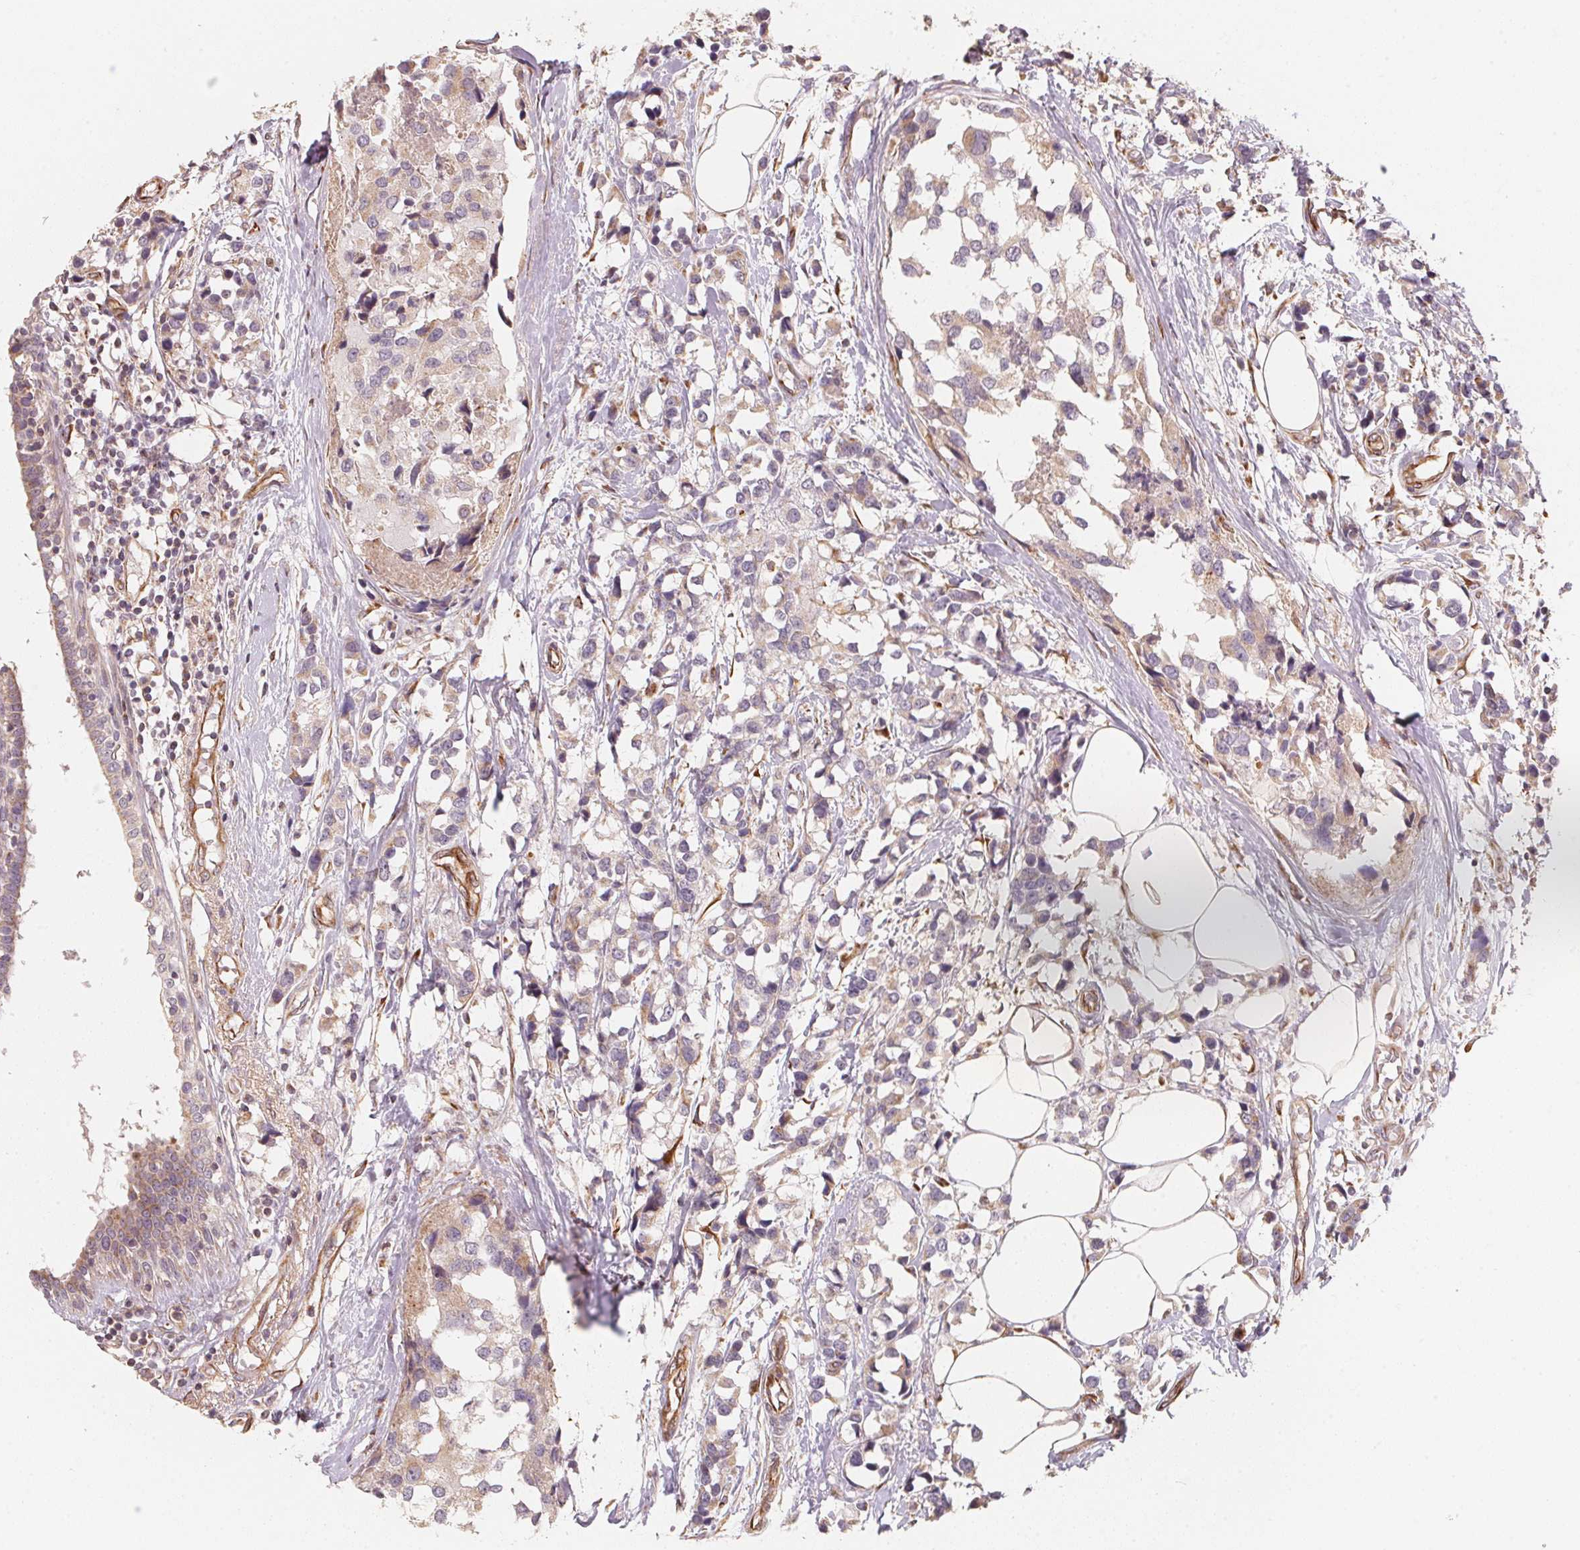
{"staining": {"intensity": "weak", "quantity": "<25%", "location": "cytoplasmic/membranous"}, "tissue": "breast cancer", "cell_type": "Tumor cells", "image_type": "cancer", "snomed": [{"axis": "morphology", "description": "Lobular carcinoma"}, {"axis": "topography", "description": "Breast"}], "caption": "Tumor cells show no significant expression in breast cancer.", "gene": "TSPAN12", "patient": {"sex": "female", "age": 59}}